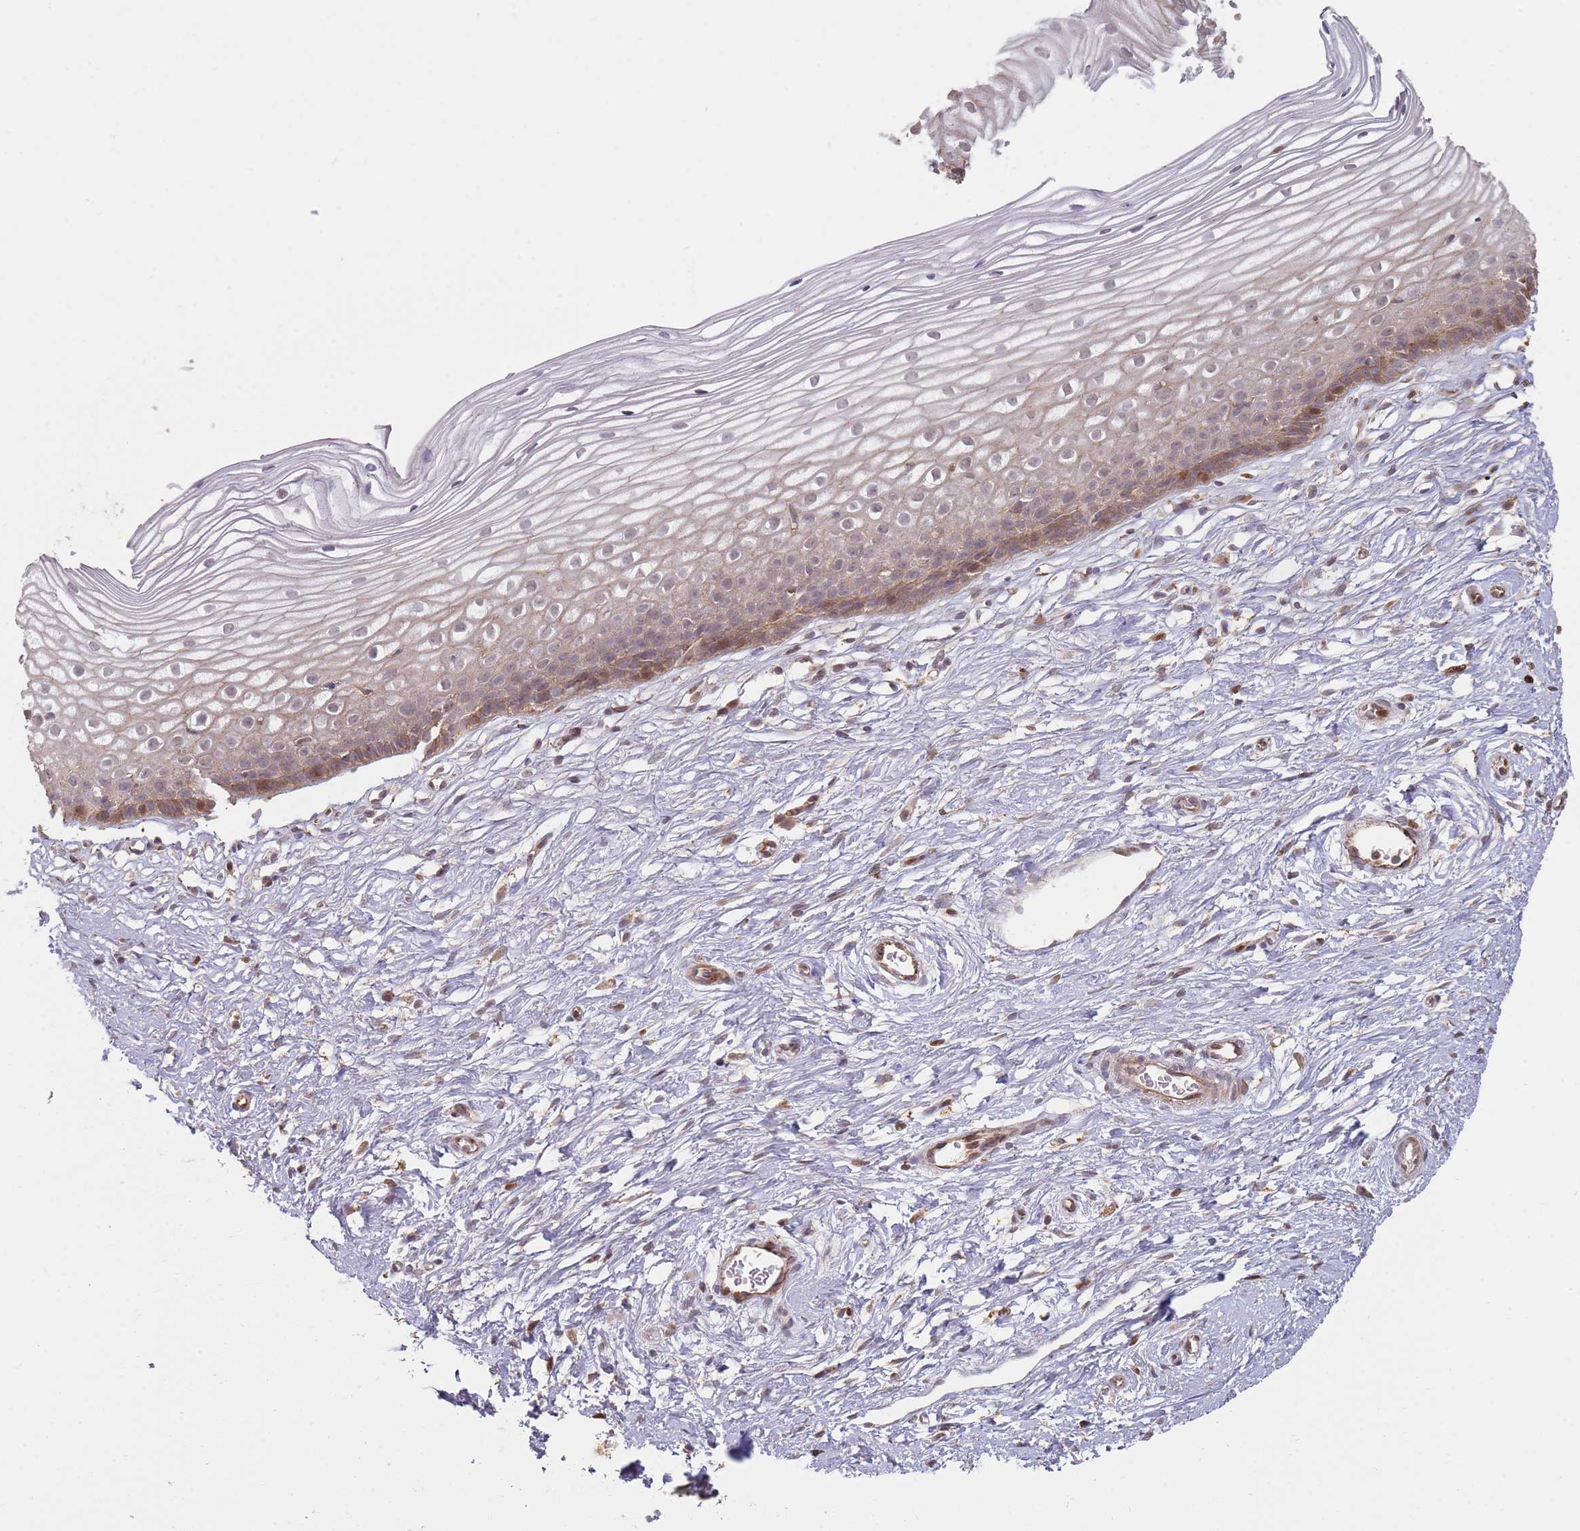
{"staining": {"intensity": "moderate", "quantity": ">75%", "location": "cytoplasmic/membranous"}, "tissue": "cervix", "cell_type": "Glandular cells", "image_type": "normal", "snomed": [{"axis": "morphology", "description": "Normal tissue, NOS"}, {"axis": "topography", "description": "Cervix"}], "caption": "DAB (3,3'-diaminobenzidine) immunohistochemical staining of unremarkable human cervix shows moderate cytoplasmic/membranous protein expression in about >75% of glandular cells.", "gene": "MPEG1", "patient": {"sex": "female", "age": 40}}